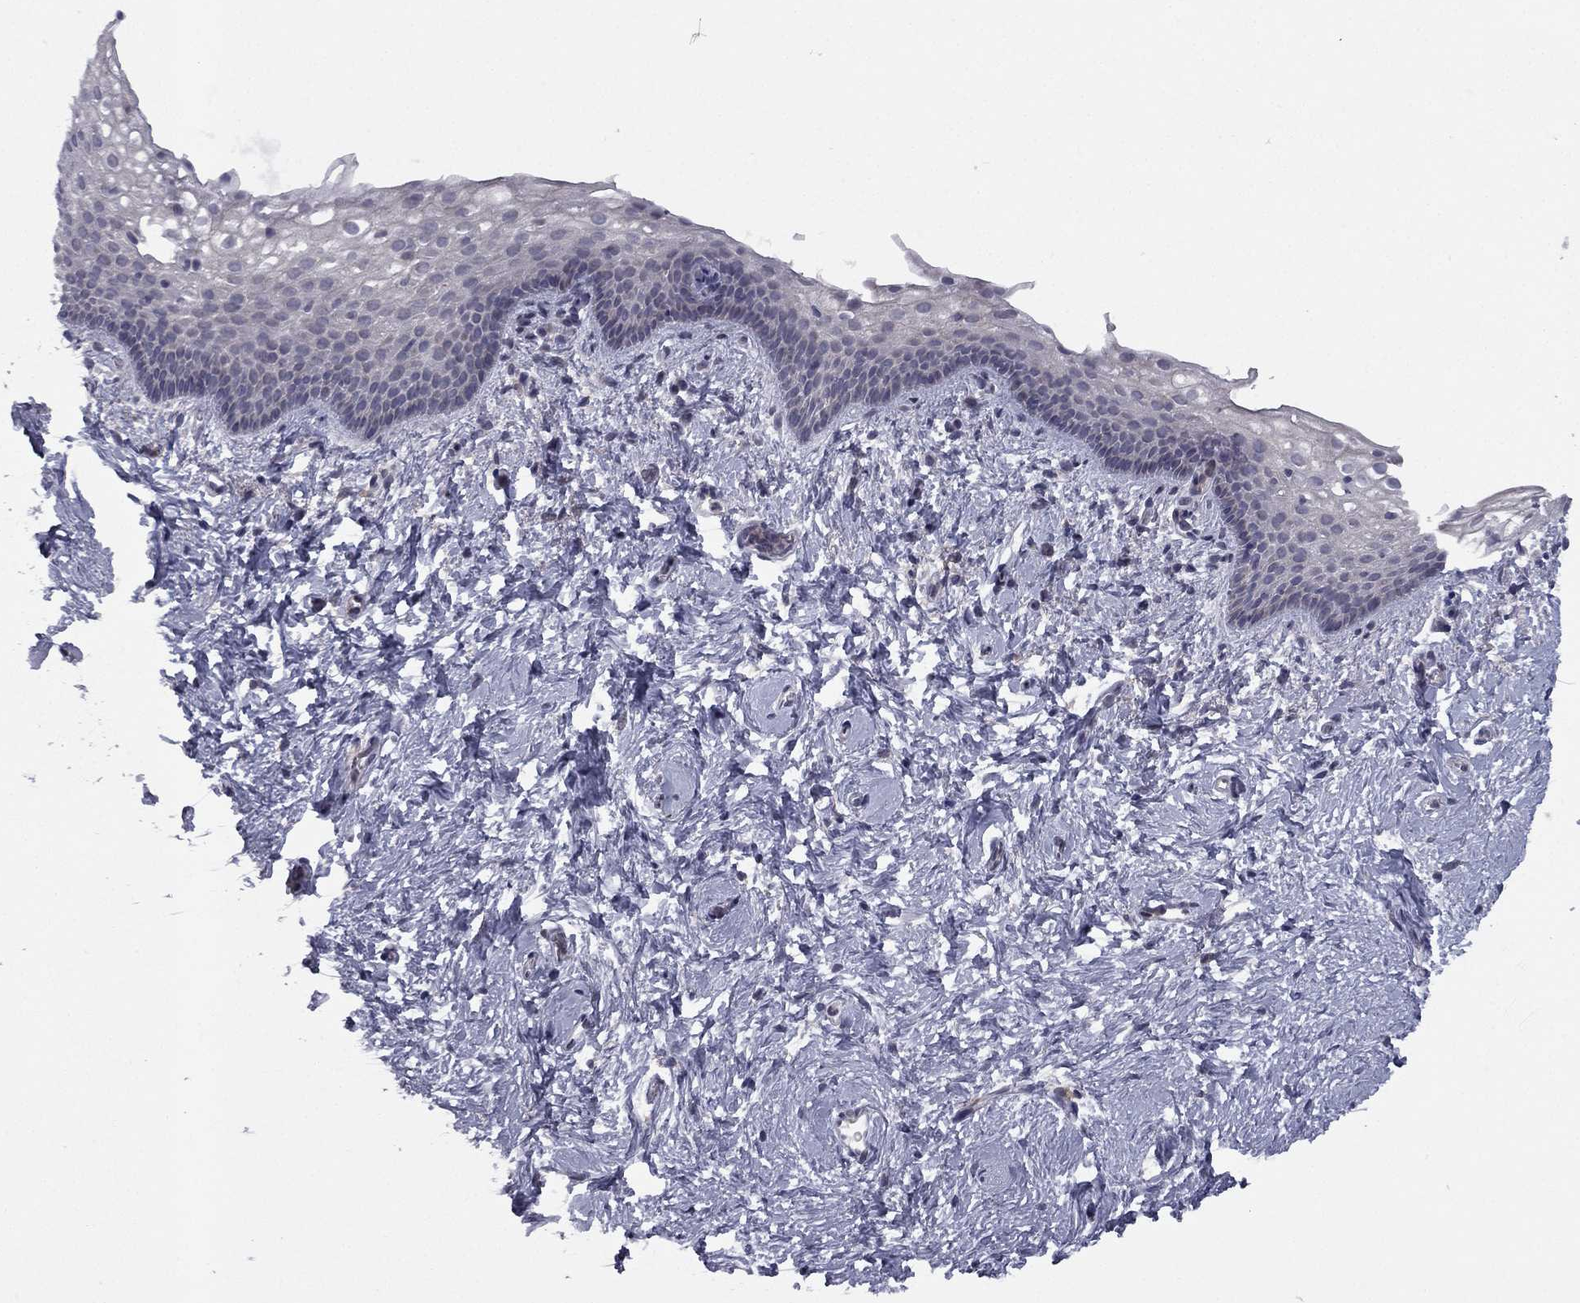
{"staining": {"intensity": "negative", "quantity": "none", "location": "none"}, "tissue": "vagina", "cell_type": "Squamous epithelial cells", "image_type": "normal", "snomed": [{"axis": "morphology", "description": "Normal tissue, NOS"}, {"axis": "topography", "description": "Vagina"}], "caption": "This is an immunohistochemistry photomicrograph of normal human vagina. There is no positivity in squamous epithelial cells.", "gene": "ACTRT2", "patient": {"sex": "female", "age": 61}}